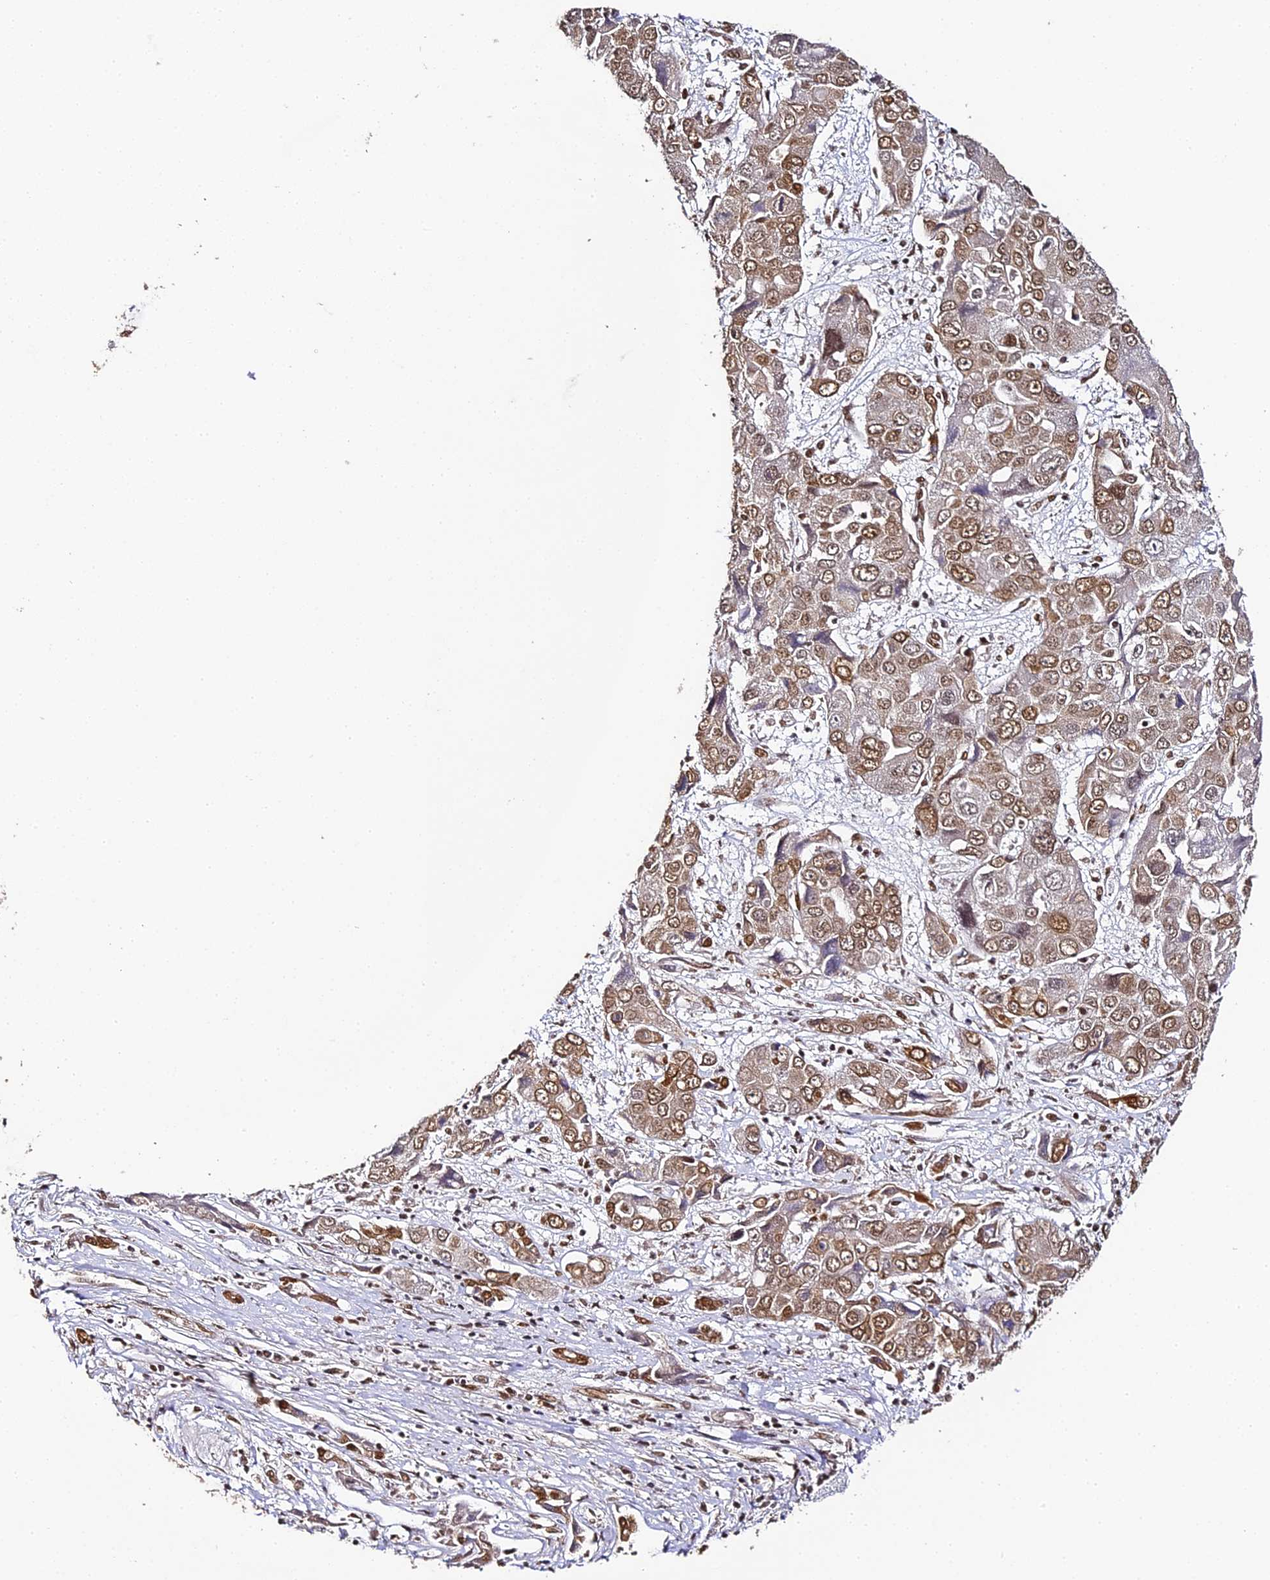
{"staining": {"intensity": "moderate", "quantity": ">75%", "location": "nuclear"}, "tissue": "liver cancer", "cell_type": "Tumor cells", "image_type": "cancer", "snomed": [{"axis": "morphology", "description": "Cholangiocarcinoma"}, {"axis": "topography", "description": "Liver"}], "caption": "This is an image of immunohistochemistry staining of cholangiocarcinoma (liver), which shows moderate expression in the nuclear of tumor cells.", "gene": "HNRNPA1", "patient": {"sex": "male", "age": 67}}